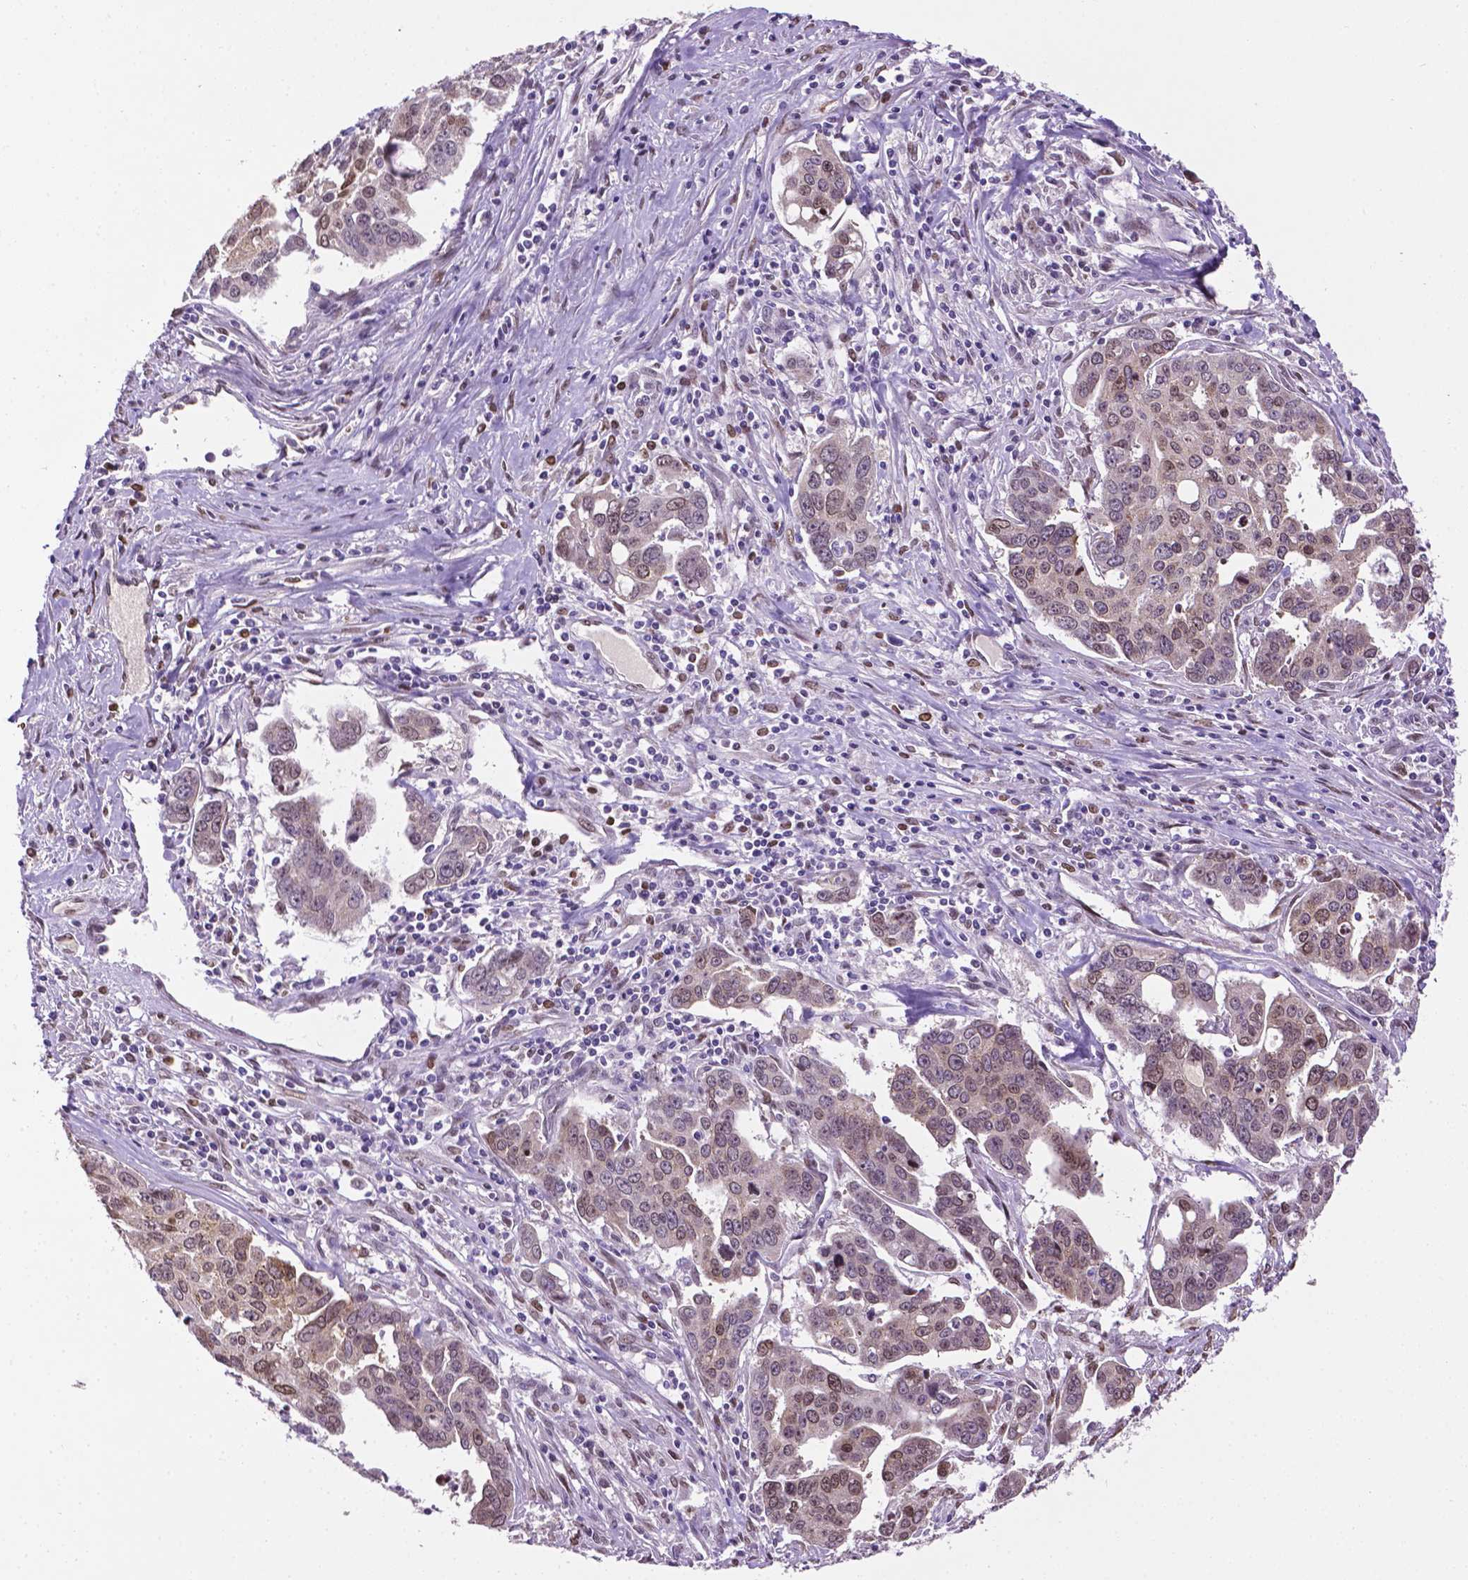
{"staining": {"intensity": "weak", "quantity": ">75%", "location": "cytoplasmic/membranous,nuclear"}, "tissue": "ovarian cancer", "cell_type": "Tumor cells", "image_type": "cancer", "snomed": [{"axis": "morphology", "description": "Carcinoma, endometroid"}, {"axis": "topography", "description": "Ovary"}], "caption": "Immunohistochemistry (IHC) histopathology image of human ovarian cancer stained for a protein (brown), which displays low levels of weak cytoplasmic/membranous and nuclear expression in approximately >75% of tumor cells.", "gene": "IRF6", "patient": {"sex": "female", "age": 78}}